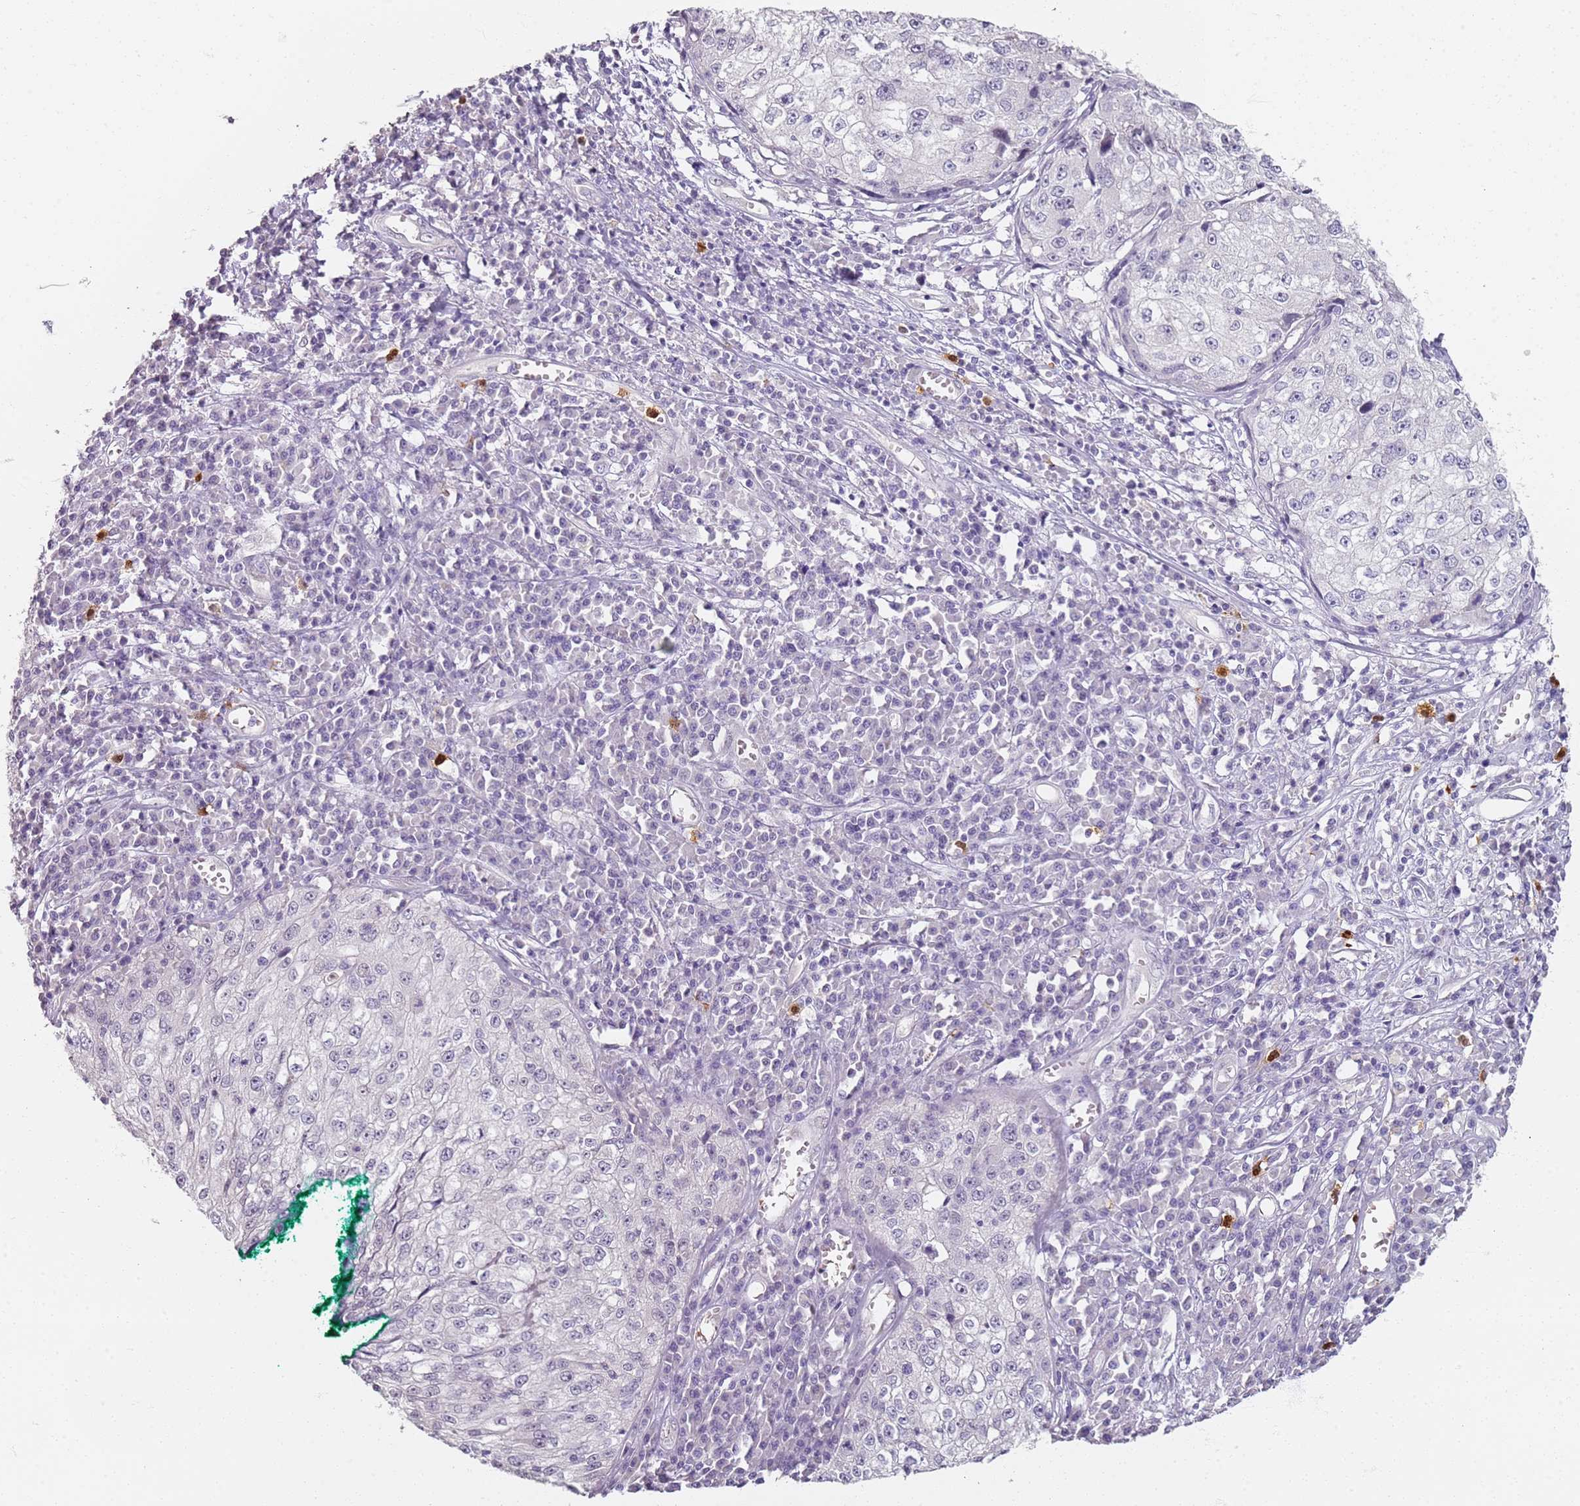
{"staining": {"intensity": "negative", "quantity": "none", "location": "none"}, "tissue": "cervical cancer", "cell_type": "Tumor cells", "image_type": "cancer", "snomed": [{"axis": "morphology", "description": "Squamous cell carcinoma, NOS"}, {"axis": "topography", "description": "Cervix"}], "caption": "Tumor cells show no significant protein positivity in squamous cell carcinoma (cervical).", "gene": "CD40LG", "patient": {"sex": "female", "age": 57}}